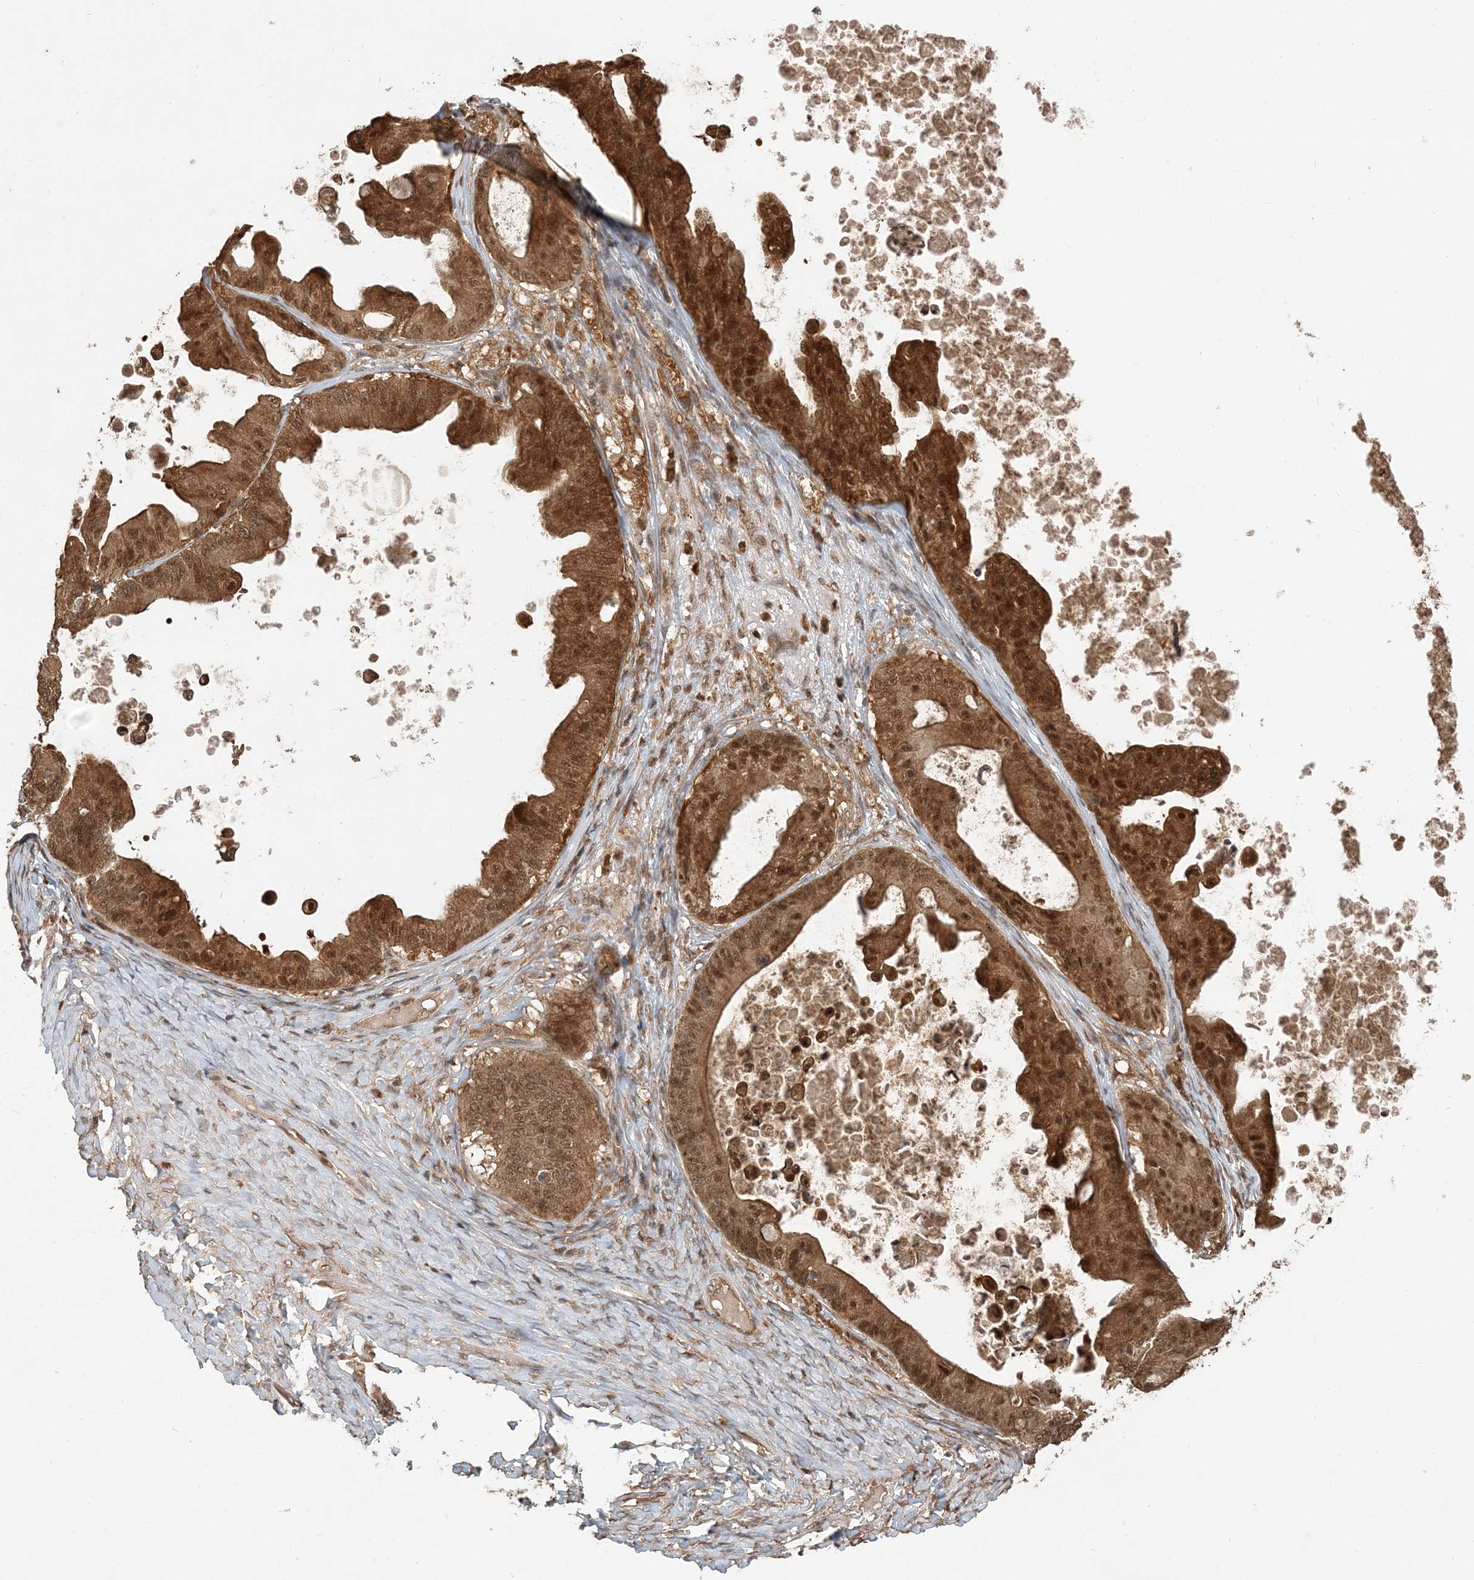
{"staining": {"intensity": "strong", "quantity": ">75%", "location": "cytoplasmic/membranous,nuclear"}, "tissue": "ovarian cancer", "cell_type": "Tumor cells", "image_type": "cancer", "snomed": [{"axis": "morphology", "description": "Cystadenocarcinoma, mucinous, NOS"}, {"axis": "topography", "description": "Ovary"}], "caption": "IHC photomicrograph of human mucinous cystadenocarcinoma (ovarian) stained for a protein (brown), which exhibits high levels of strong cytoplasmic/membranous and nuclear expression in about >75% of tumor cells.", "gene": "CAB39", "patient": {"sex": "female", "age": 37}}